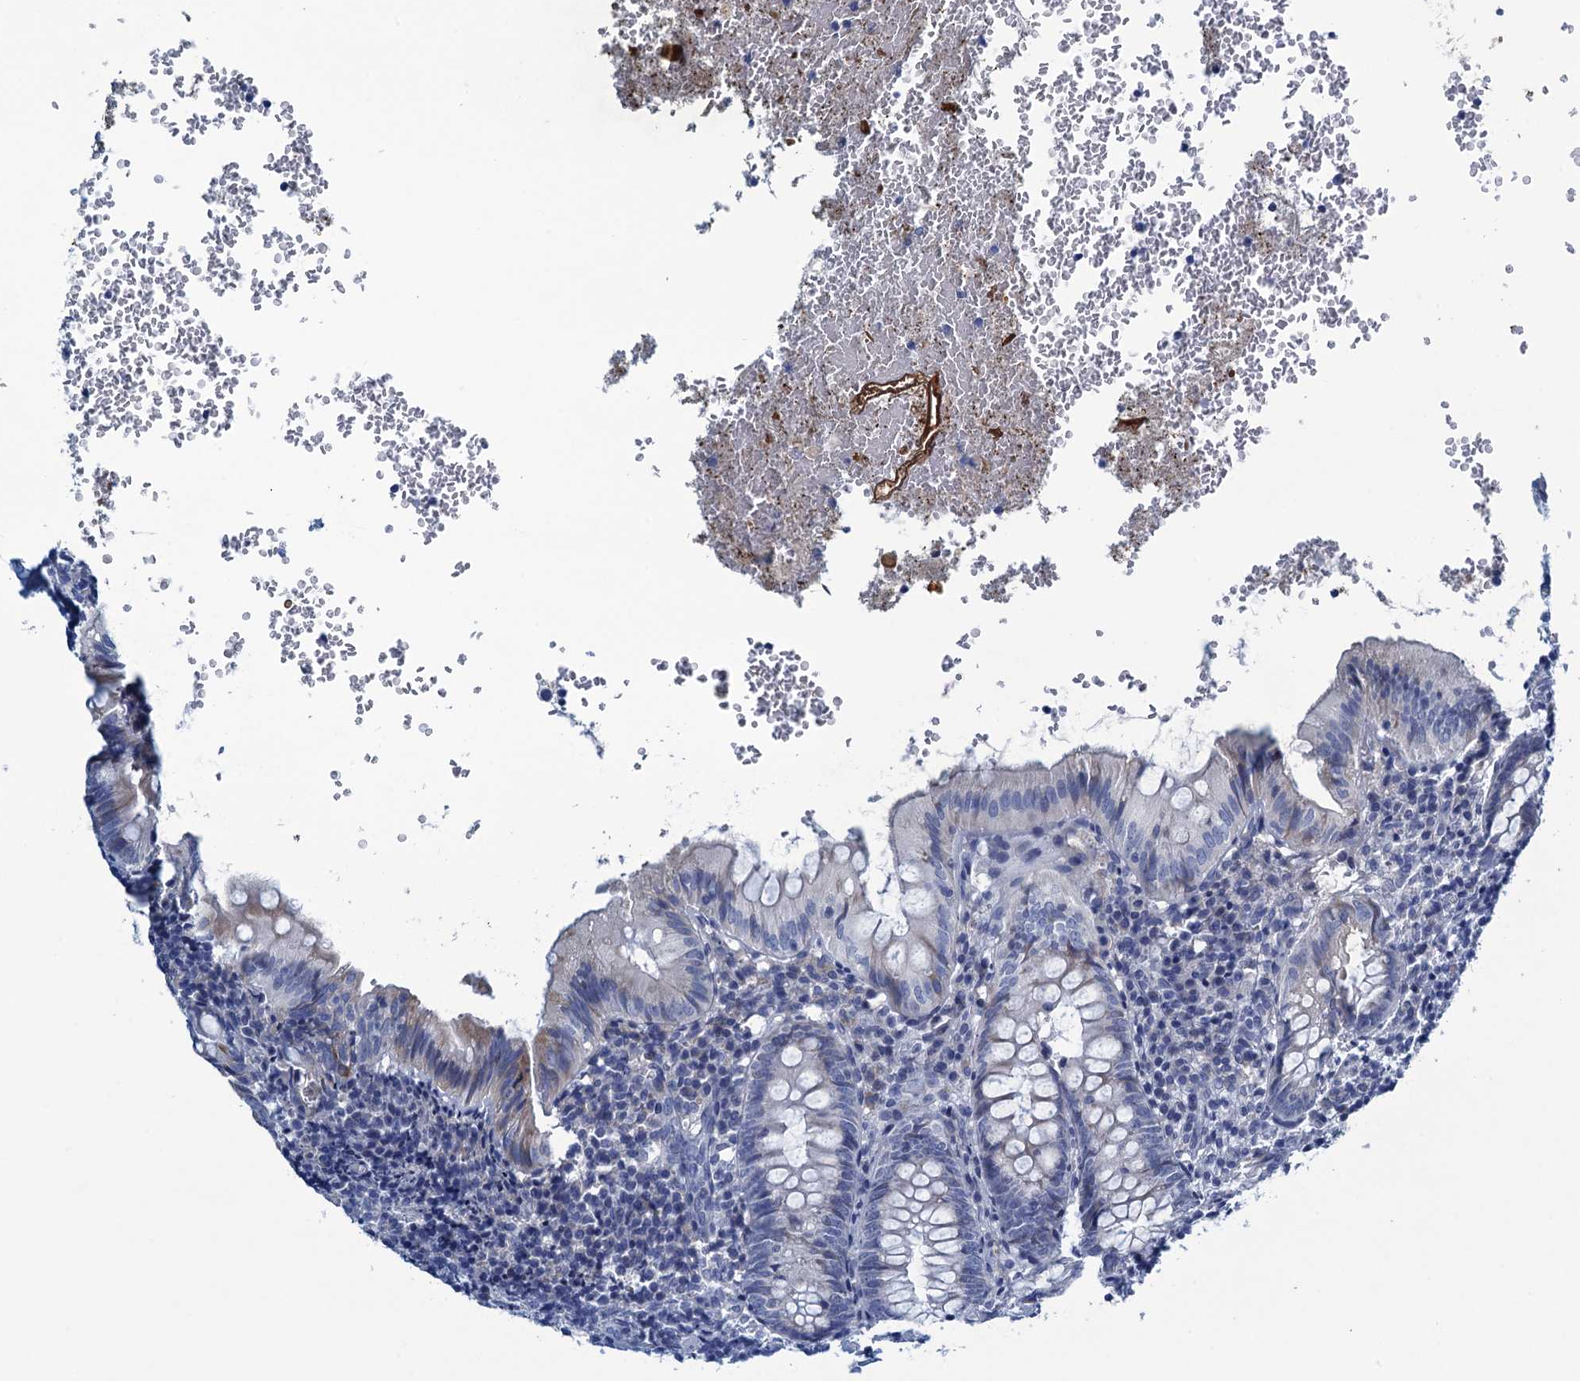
{"staining": {"intensity": "negative", "quantity": "none", "location": "none"}, "tissue": "appendix", "cell_type": "Glandular cells", "image_type": "normal", "snomed": [{"axis": "morphology", "description": "Normal tissue, NOS"}, {"axis": "topography", "description": "Appendix"}], "caption": "Appendix was stained to show a protein in brown. There is no significant expression in glandular cells. The staining is performed using DAB (3,3'-diaminobenzidine) brown chromogen with nuclei counter-stained in using hematoxylin.", "gene": "C10orf88", "patient": {"sex": "male", "age": 8}}